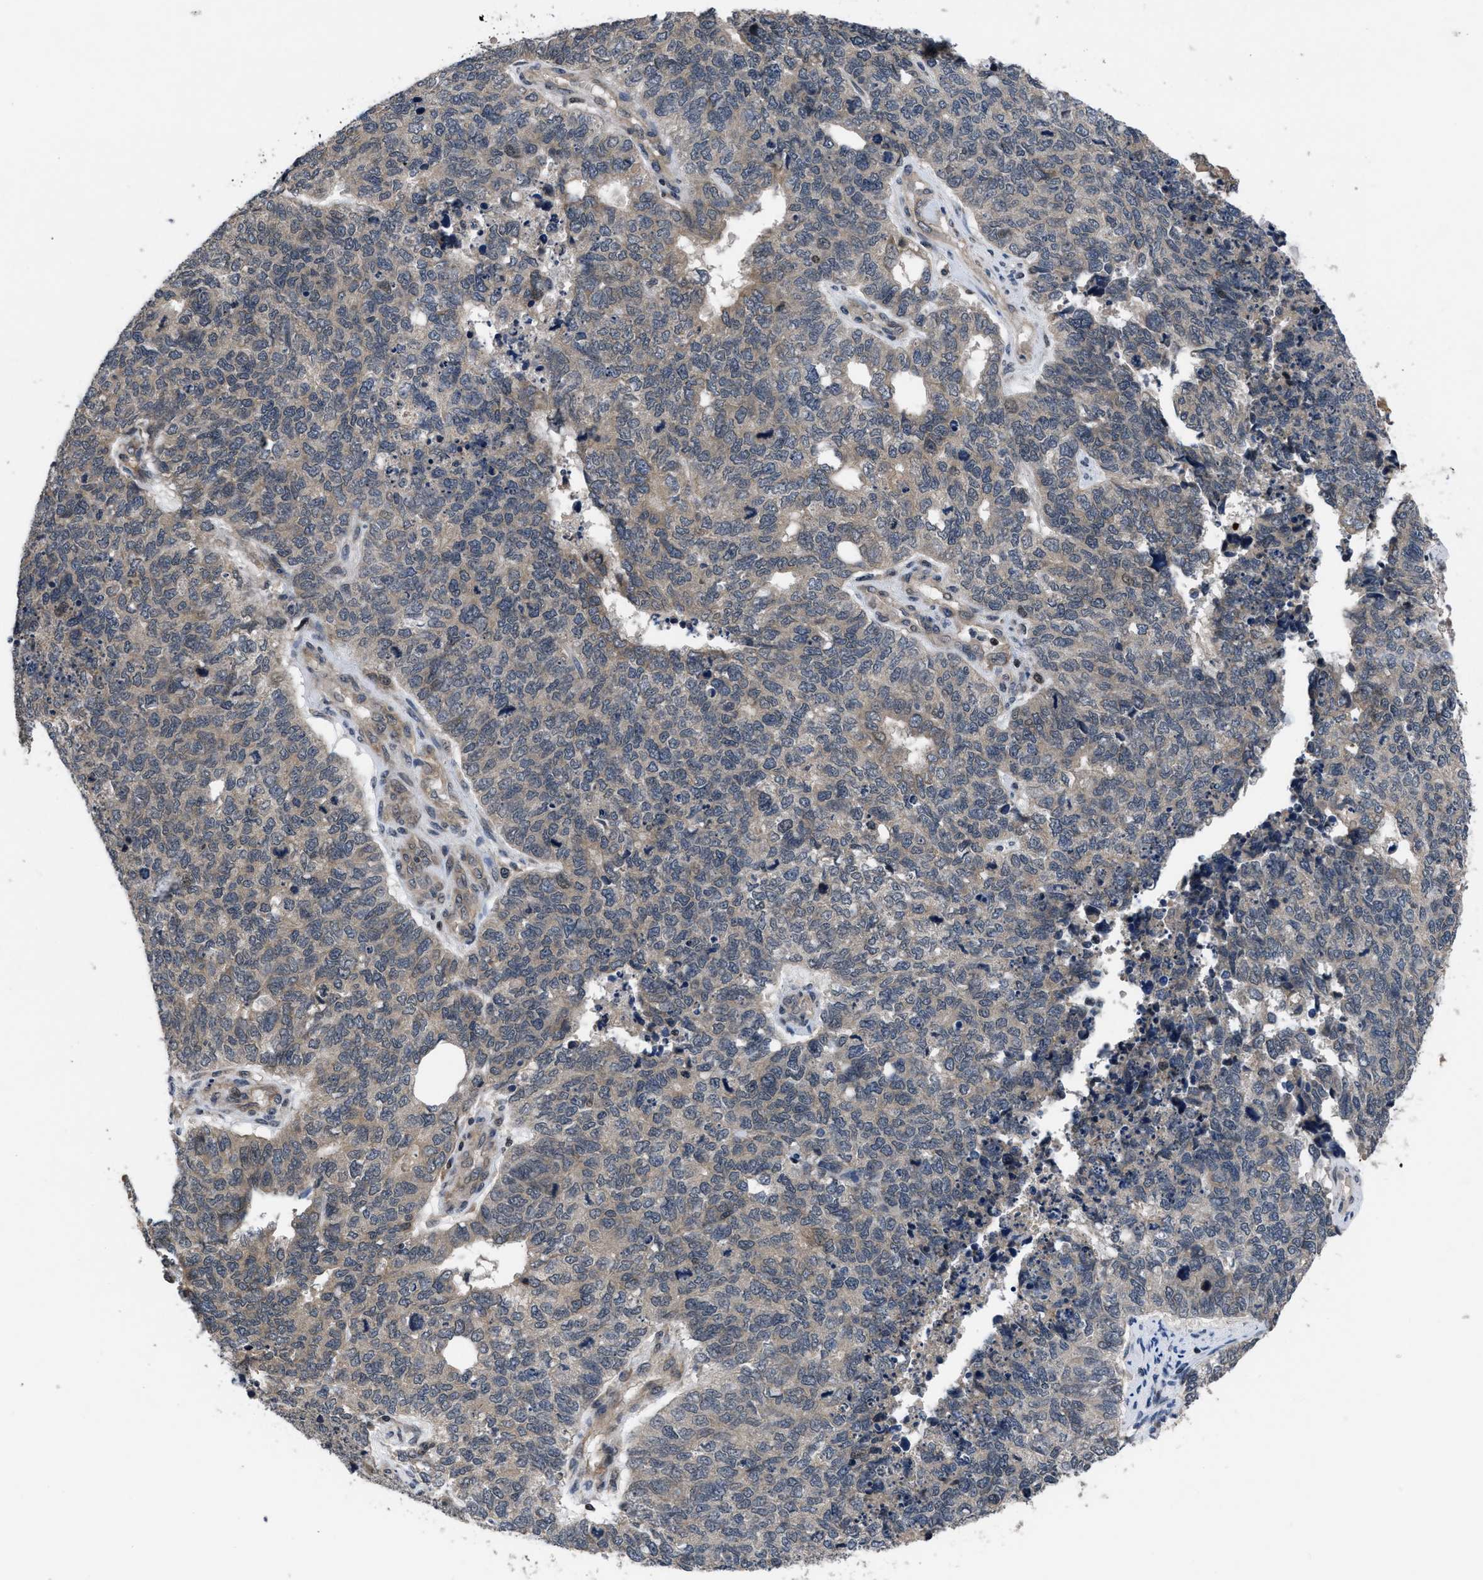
{"staining": {"intensity": "weak", "quantity": "25%-75%", "location": "cytoplasmic/membranous"}, "tissue": "cervical cancer", "cell_type": "Tumor cells", "image_type": "cancer", "snomed": [{"axis": "morphology", "description": "Squamous cell carcinoma, NOS"}, {"axis": "topography", "description": "Cervix"}], "caption": "This is an image of immunohistochemistry (IHC) staining of squamous cell carcinoma (cervical), which shows weak expression in the cytoplasmic/membranous of tumor cells.", "gene": "DNAJC14", "patient": {"sex": "female", "age": 63}}